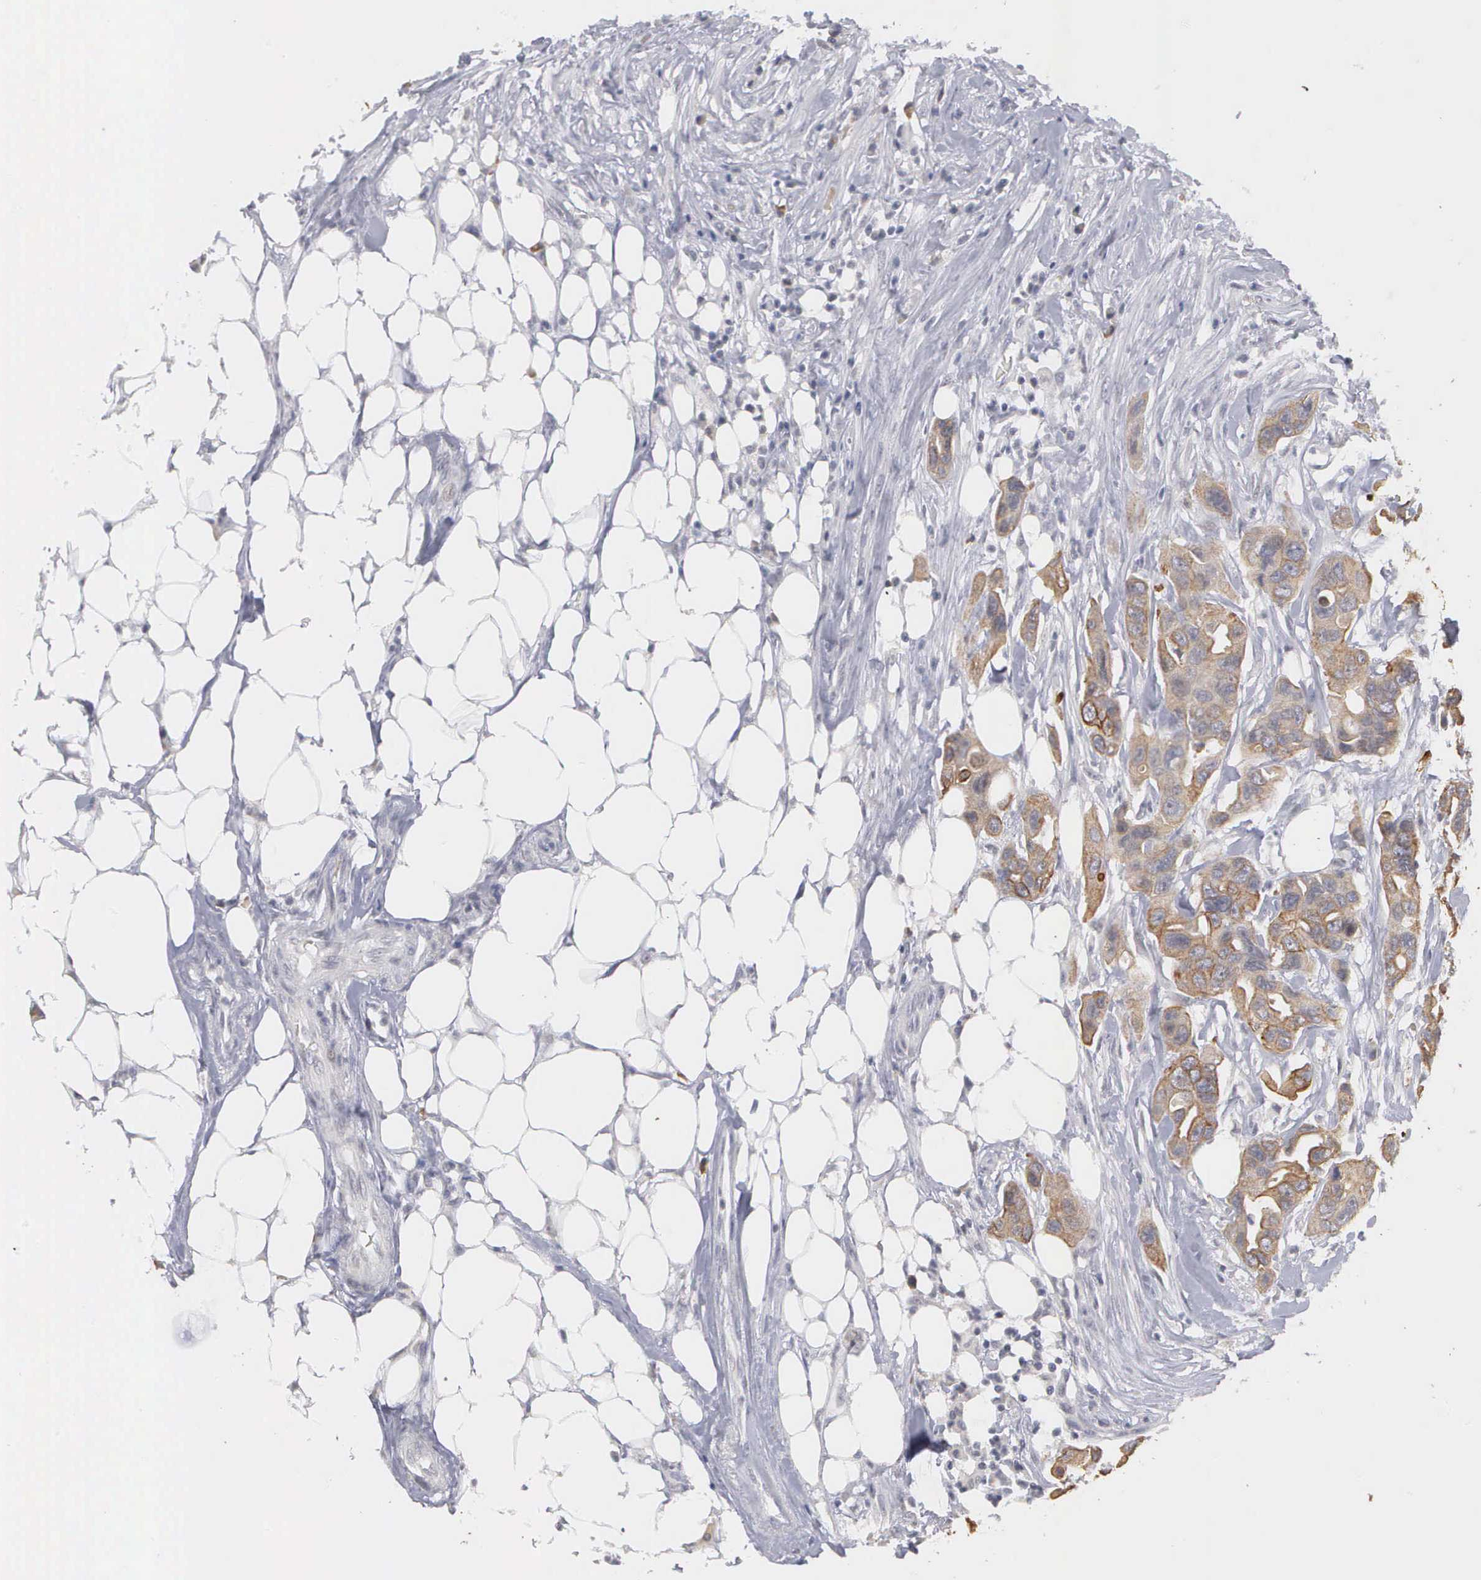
{"staining": {"intensity": "moderate", "quantity": "25%-75%", "location": "cytoplasmic/membranous"}, "tissue": "colorectal cancer", "cell_type": "Tumor cells", "image_type": "cancer", "snomed": [{"axis": "morphology", "description": "Adenocarcinoma, NOS"}, {"axis": "topography", "description": "Colon"}], "caption": "Immunohistochemistry (IHC) histopathology image of neoplastic tissue: colorectal cancer (adenocarcinoma) stained using IHC exhibits medium levels of moderate protein expression localized specifically in the cytoplasmic/membranous of tumor cells, appearing as a cytoplasmic/membranous brown color.", "gene": "WDR89", "patient": {"sex": "female", "age": 70}}